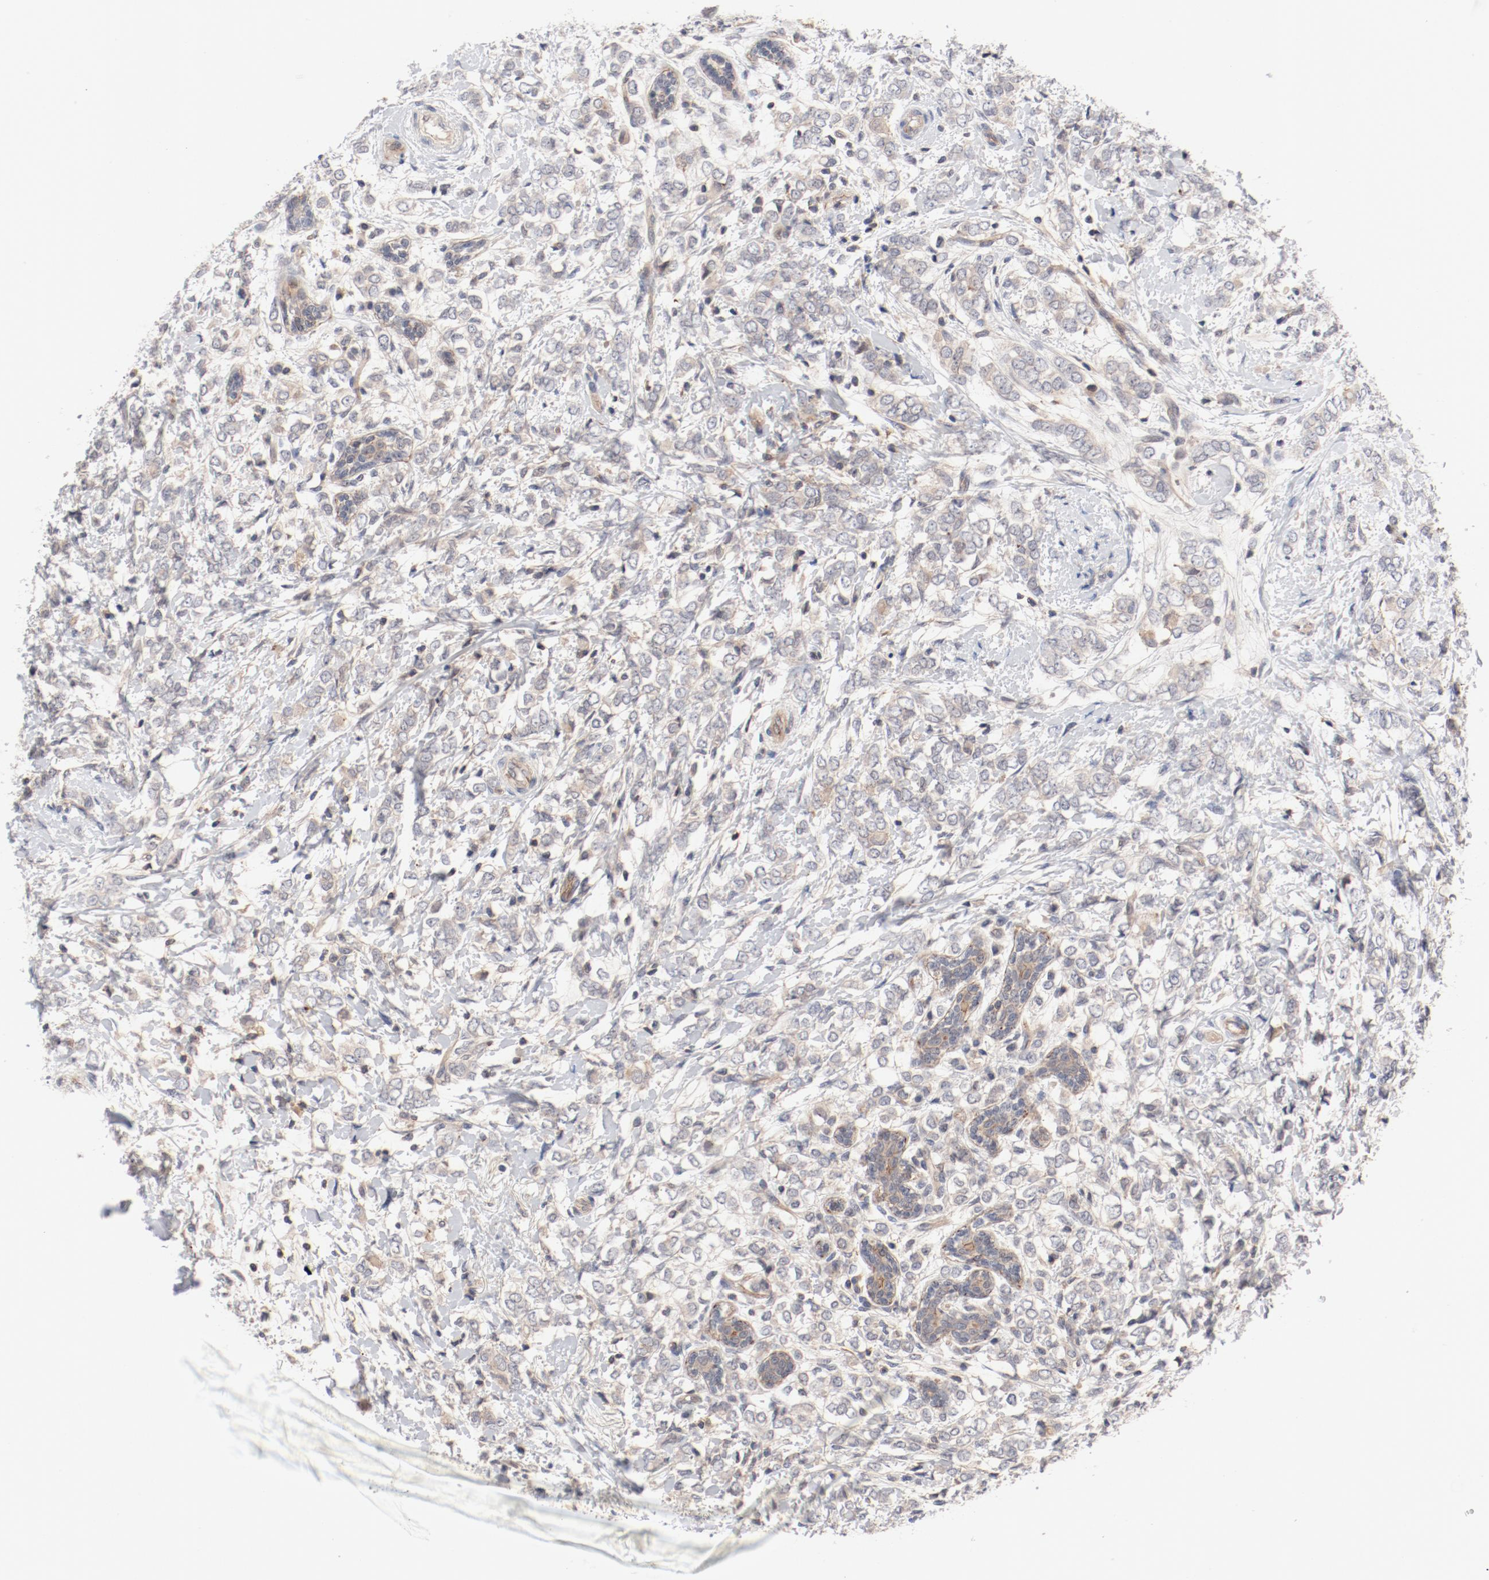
{"staining": {"intensity": "weak", "quantity": "<25%", "location": "cytoplasmic/membranous"}, "tissue": "breast cancer", "cell_type": "Tumor cells", "image_type": "cancer", "snomed": [{"axis": "morphology", "description": "Normal tissue, NOS"}, {"axis": "morphology", "description": "Lobular carcinoma"}, {"axis": "topography", "description": "Breast"}], "caption": "A histopathology image of human breast lobular carcinoma is negative for staining in tumor cells. The staining was performed using DAB (3,3'-diaminobenzidine) to visualize the protein expression in brown, while the nuclei were stained in blue with hematoxylin (Magnification: 20x).", "gene": "ZNF267", "patient": {"sex": "female", "age": 47}}